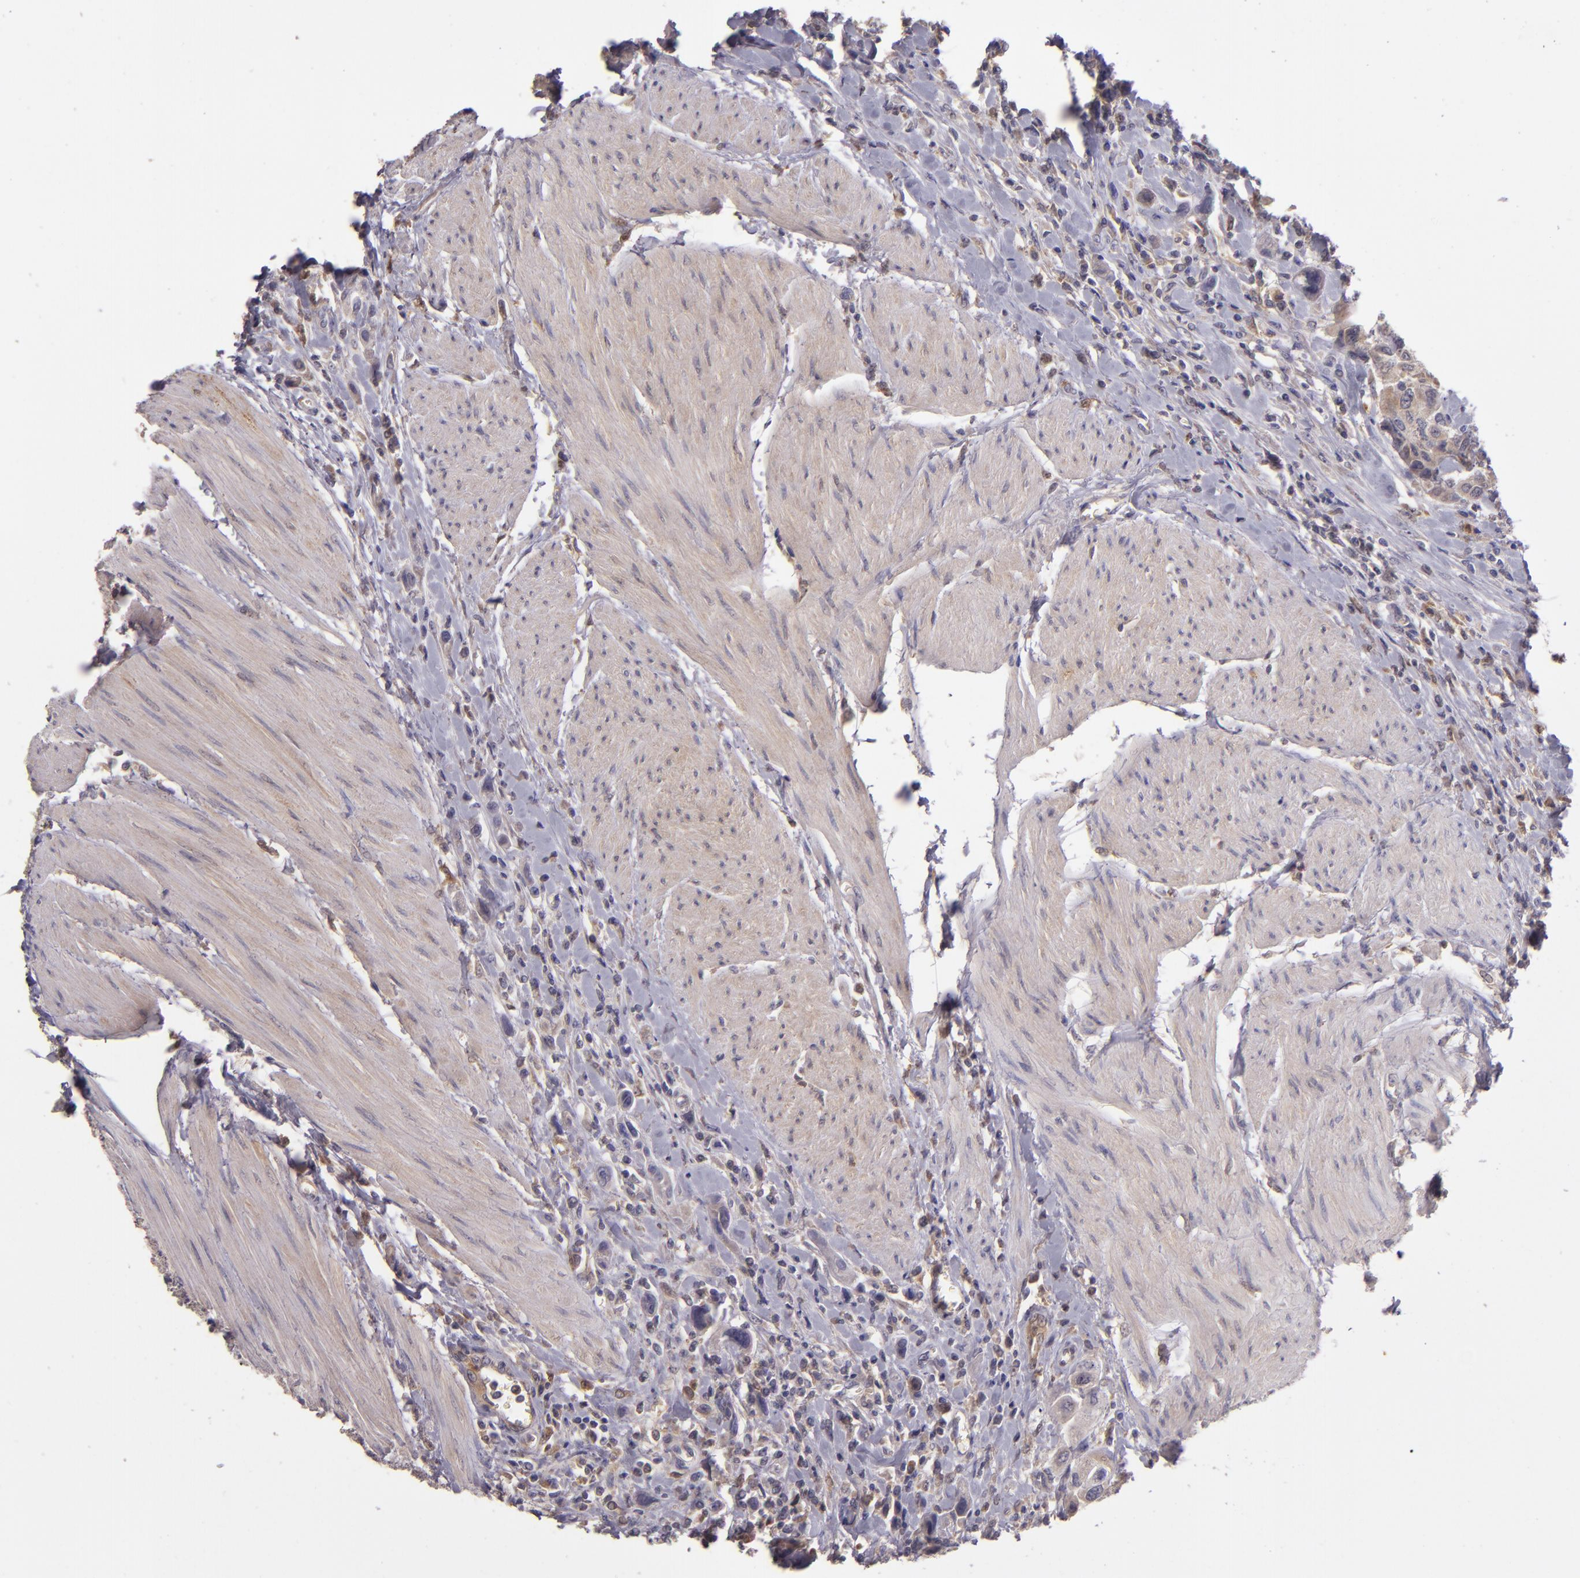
{"staining": {"intensity": "weak", "quantity": "25%-75%", "location": "cytoplasmic/membranous"}, "tissue": "urothelial cancer", "cell_type": "Tumor cells", "image_type": "cancer", "snomed": [{"axis": "morphology", "description": "Urothelial carcinoma, High grade"}, {"axis": "topography", "description": "Urinary bladder"}], "caption": "Human urothelial cancer stained with a protein marker demonstrates weak staining in tumor cells.", "gene": "FHIT", "patient": {"sex": "male", "age": 50}}